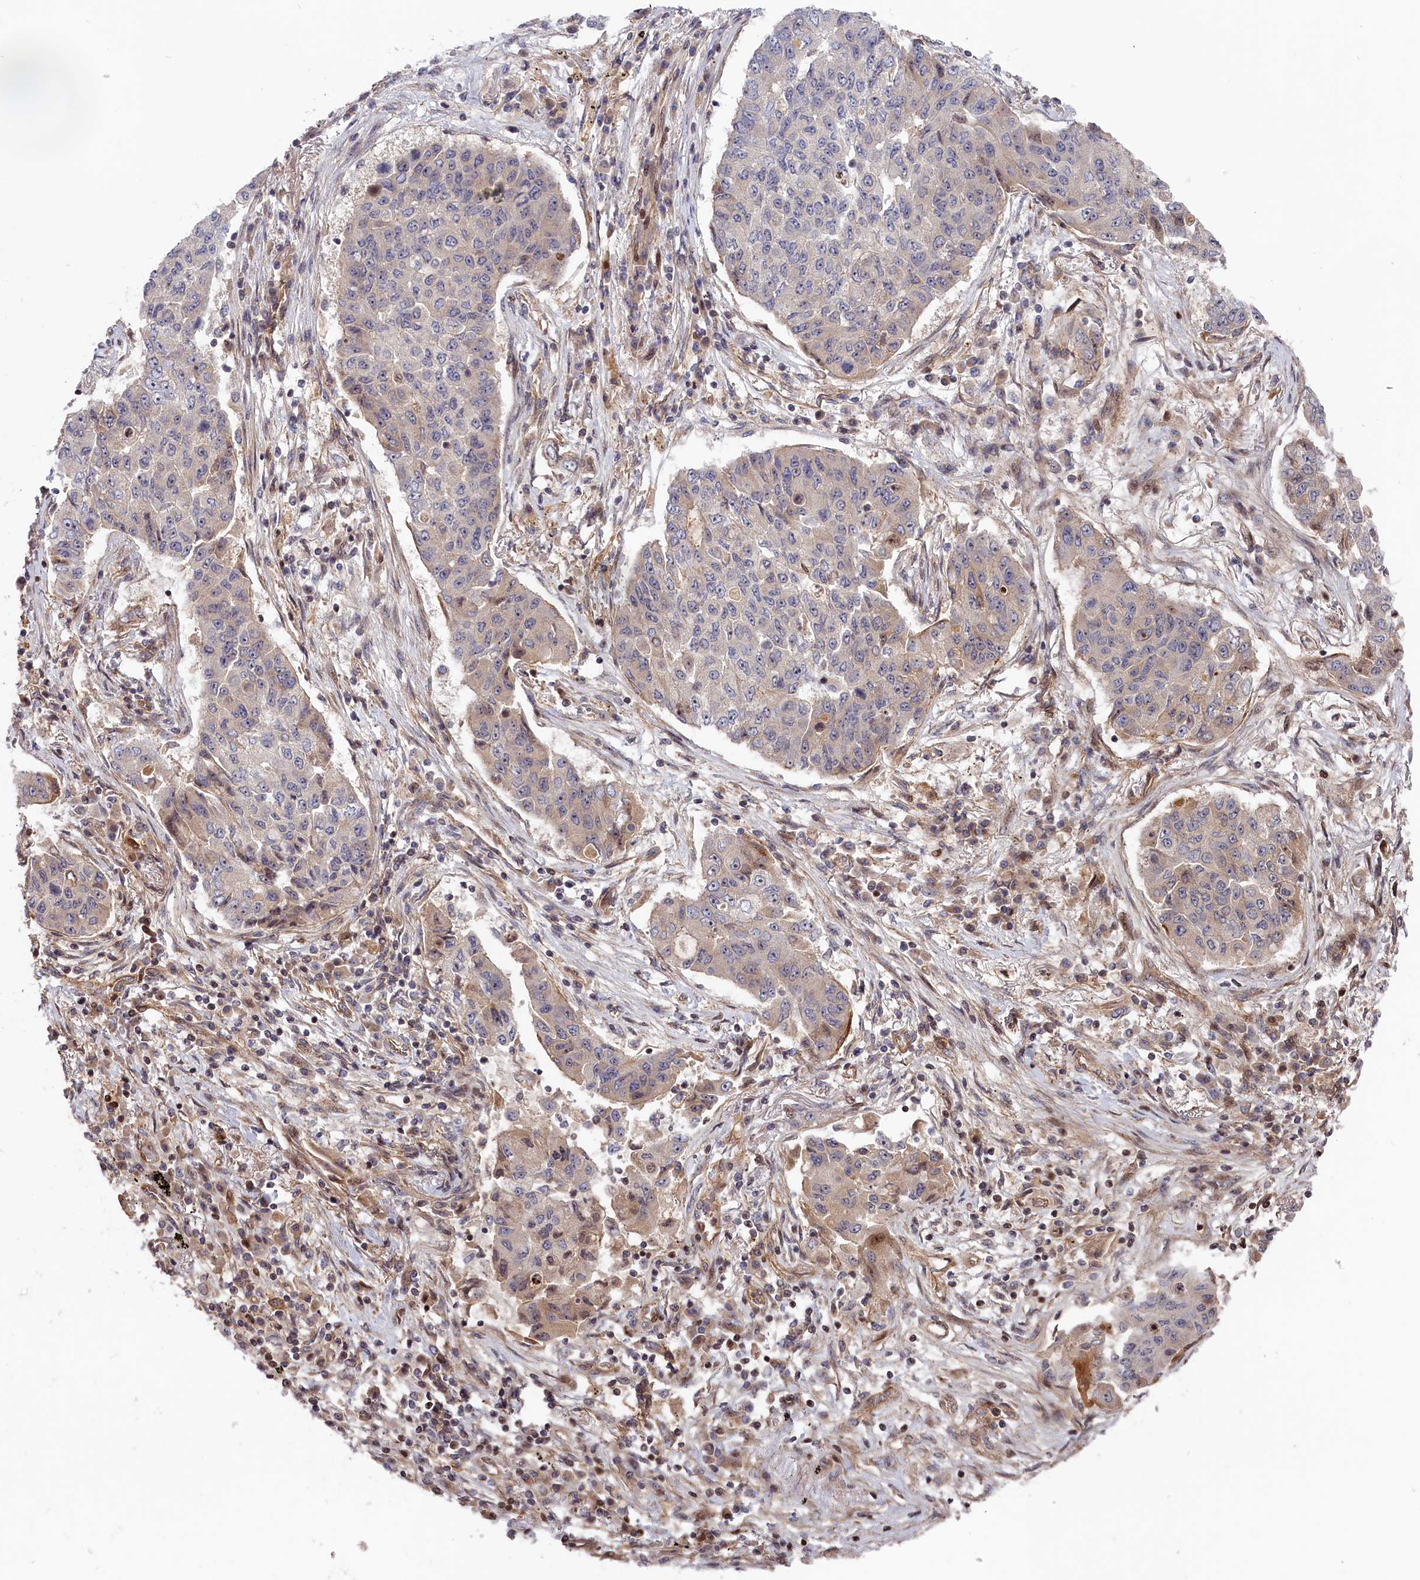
{"staining": {"intensity": "negative", "quantity": "none", "location": "none"}, "tissue": "lung cancer", "cell_type": "Tumor cells", "image_type": "cancer", "snomed": [{"axis": "morphology", "description": "Squamous cell carcinoma, NOS"}, {"axis": "topography", "description": "Lung"}], "caption": "Immunohistochemistry of lung cancer reveals no positivity in tumor cells.", "gene": "CEP44", "patient": {"sex": "male", "age": 74}}